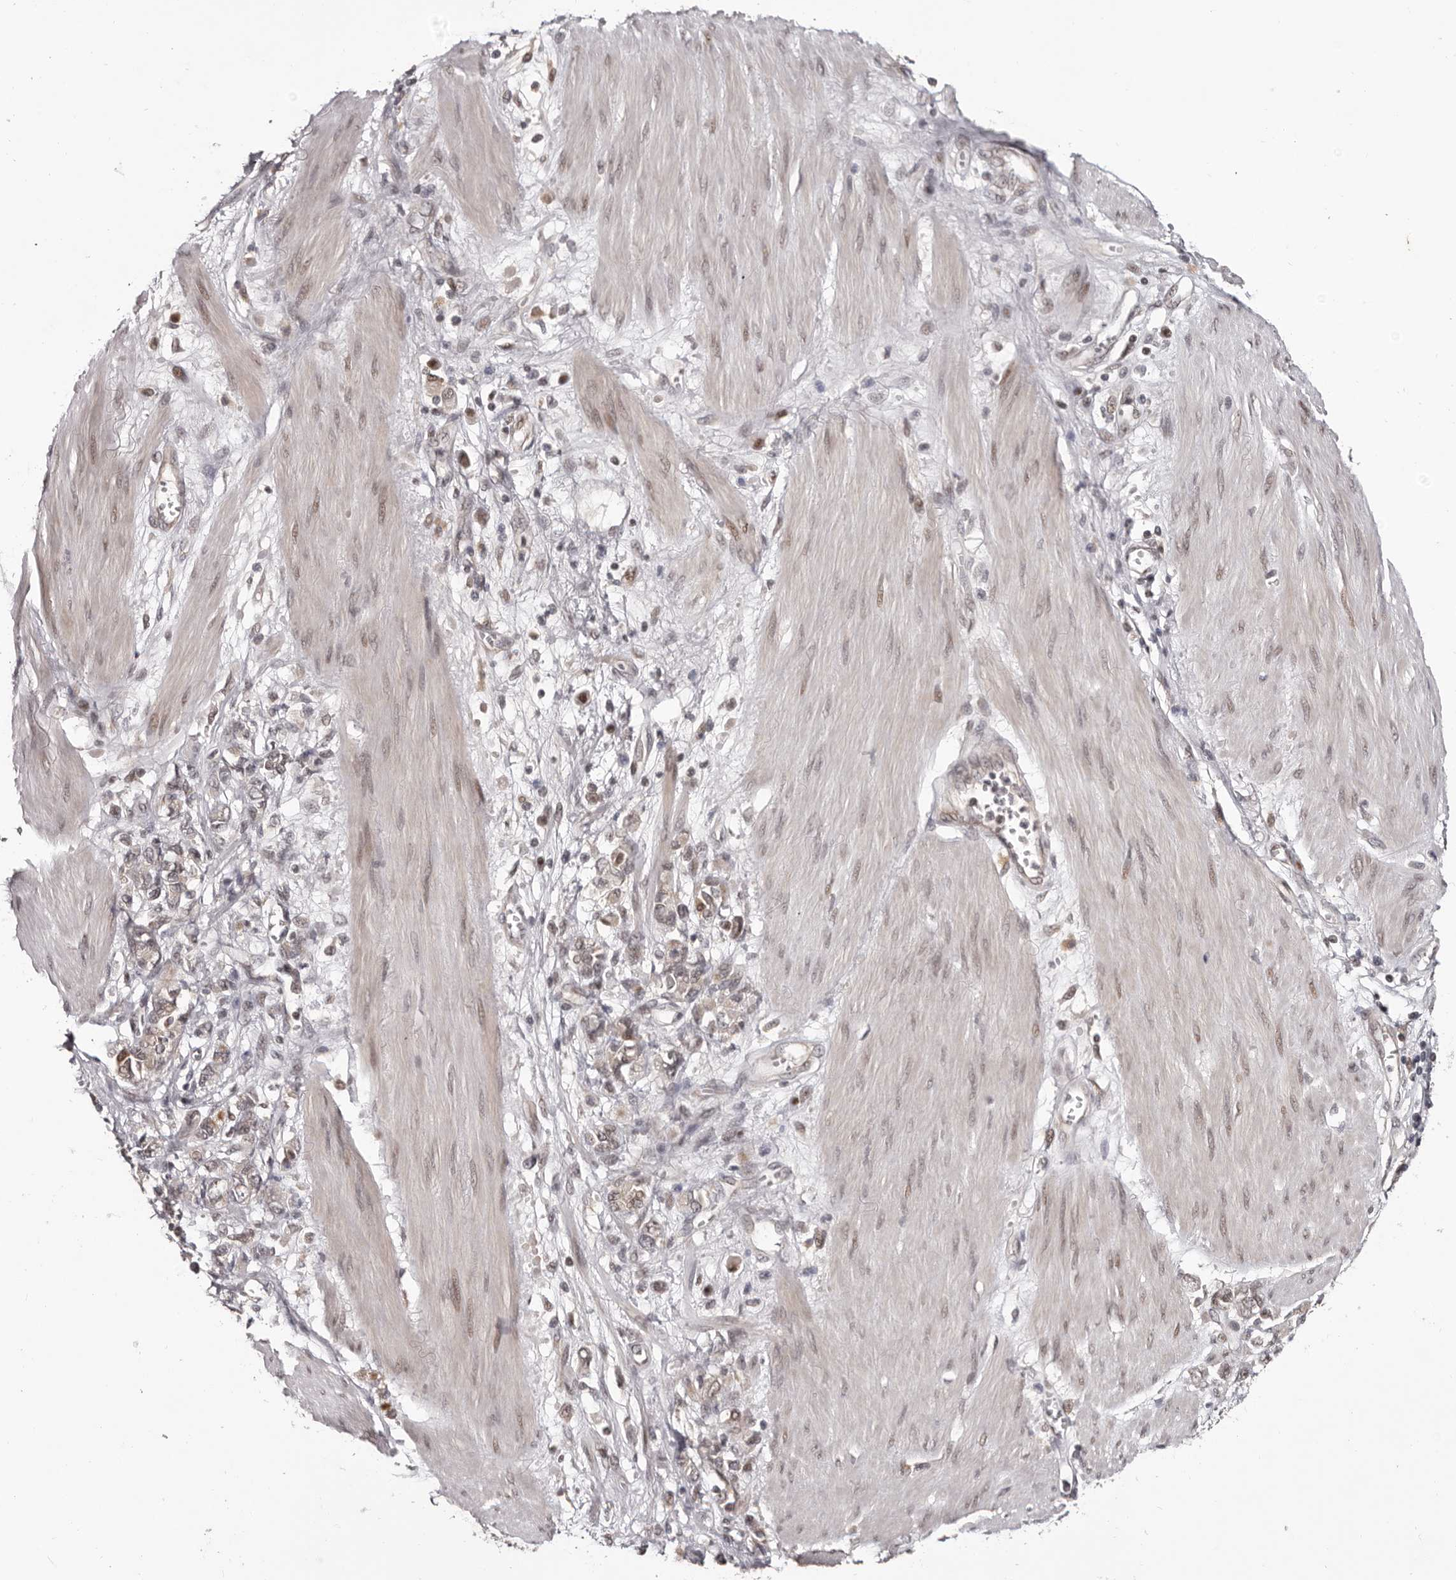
{"staining": {"intensity": "weak", "quantity": "25%-75%", "location": "nuclear"}, "tissue": "stomach cancer", "cell_type": "Tumor cells", "image_type": "cancer", "snomed": [{"axis": "morphology", "description": "Adenocarcinoma, NOS"}, {"axis": "topography", "description": "Stomach"}], "caption": "Stomach adenocarcinoma stained for a protein exhibits weak nuclear positivity in tumor cells.", "gene": "TBX5", "patient": {"sex": "female", "age": 76}}